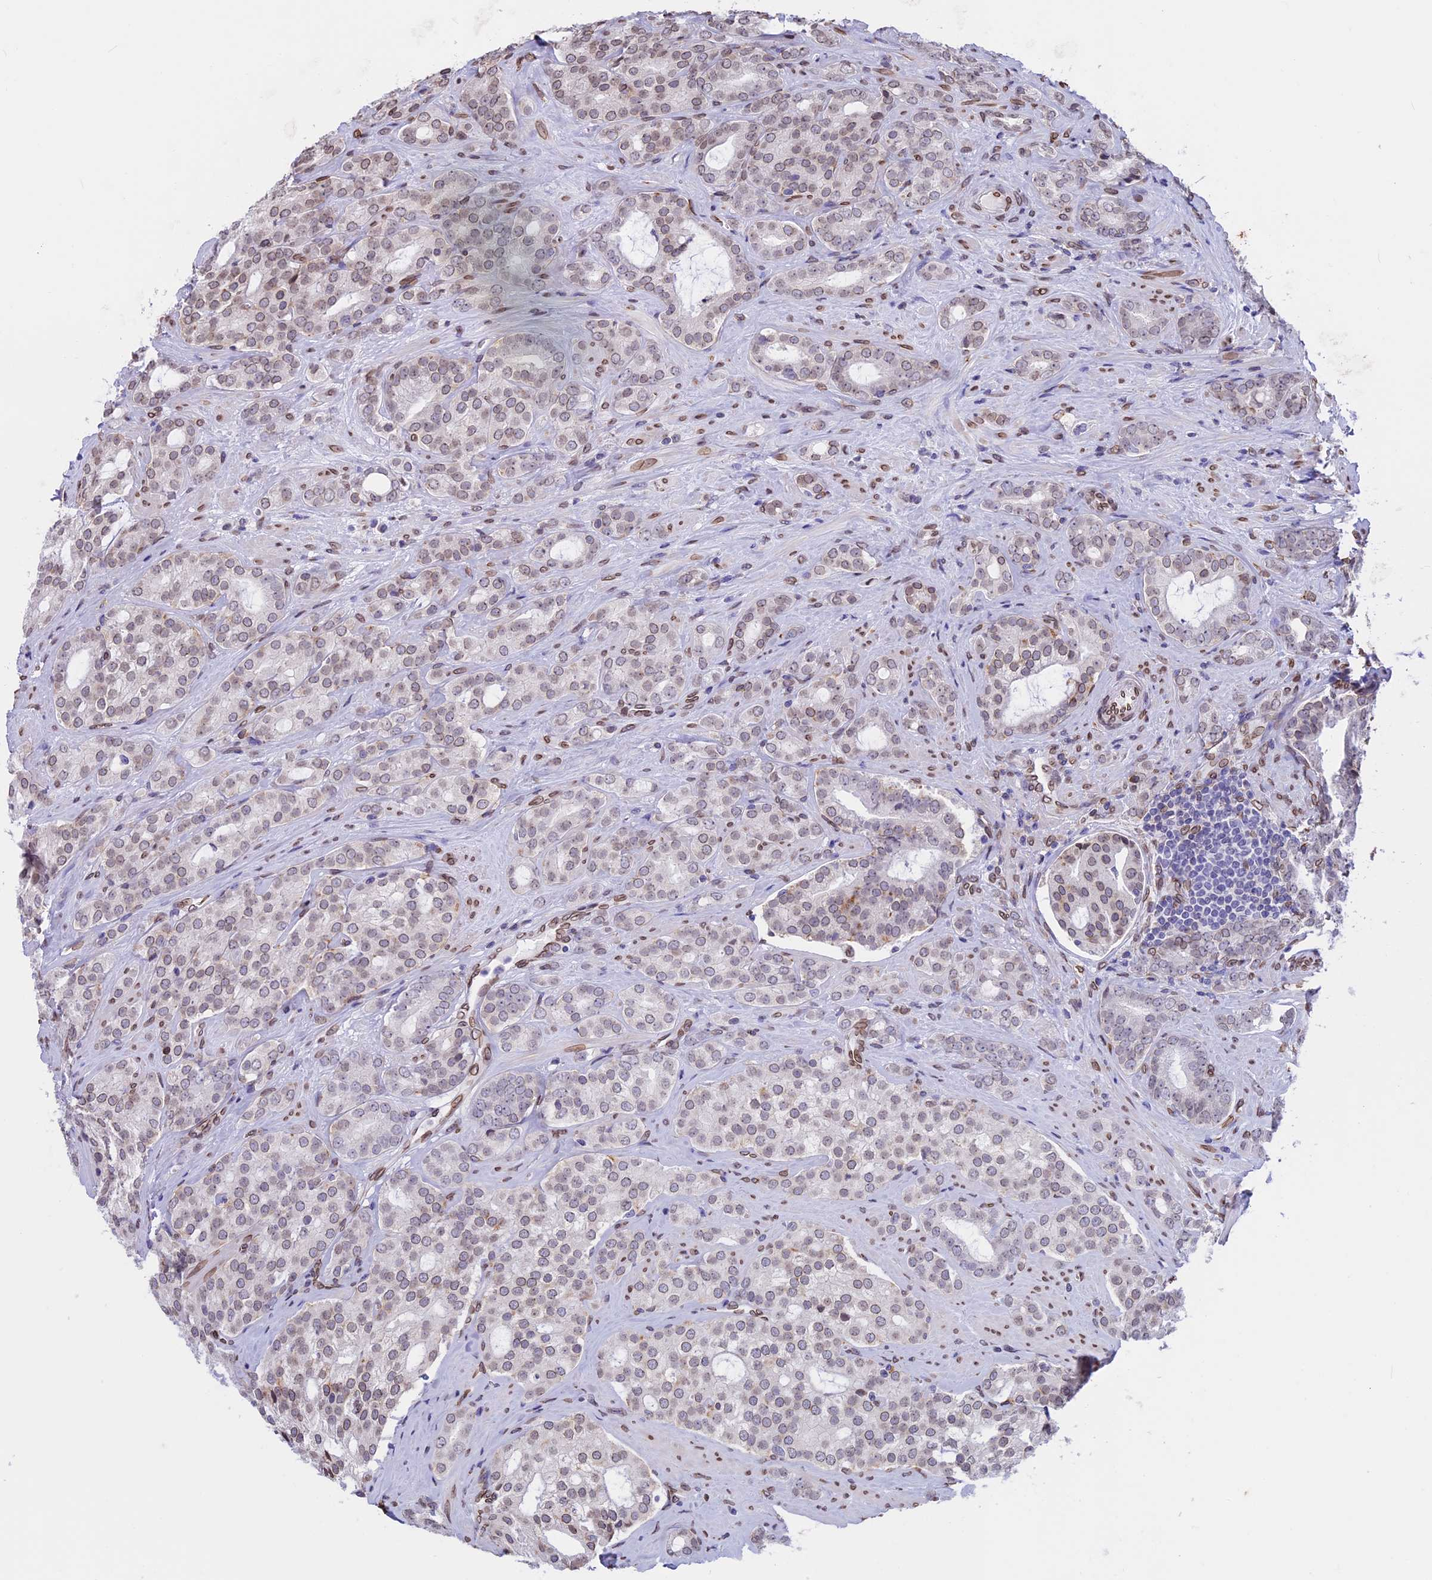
{"staining": {"intensity": "weak", "quantity": ">75%", "location": "cytoplasmic/membranous,nuclear"}, "tissue": "prostate cancer", "cell_type": "Tumor cells", "image_type": "cancer", "snomed": [{"axis": "morphology", "description": "Adenocarcinoma, High grade"}, {"axis": "topography", "description": "Prostate"}], "caption": "A brown stain labels weak cytoplasmic/membranous and nuclear positivity of a protein in prostate cancer tumor cells. The protein is stained brown, and the nuclei are stained in blue (DAB IHC with brightfield microscopy, high magnification).", "gene": "TMPRSS7", "patient": {"sex": "male", "age": 63}}